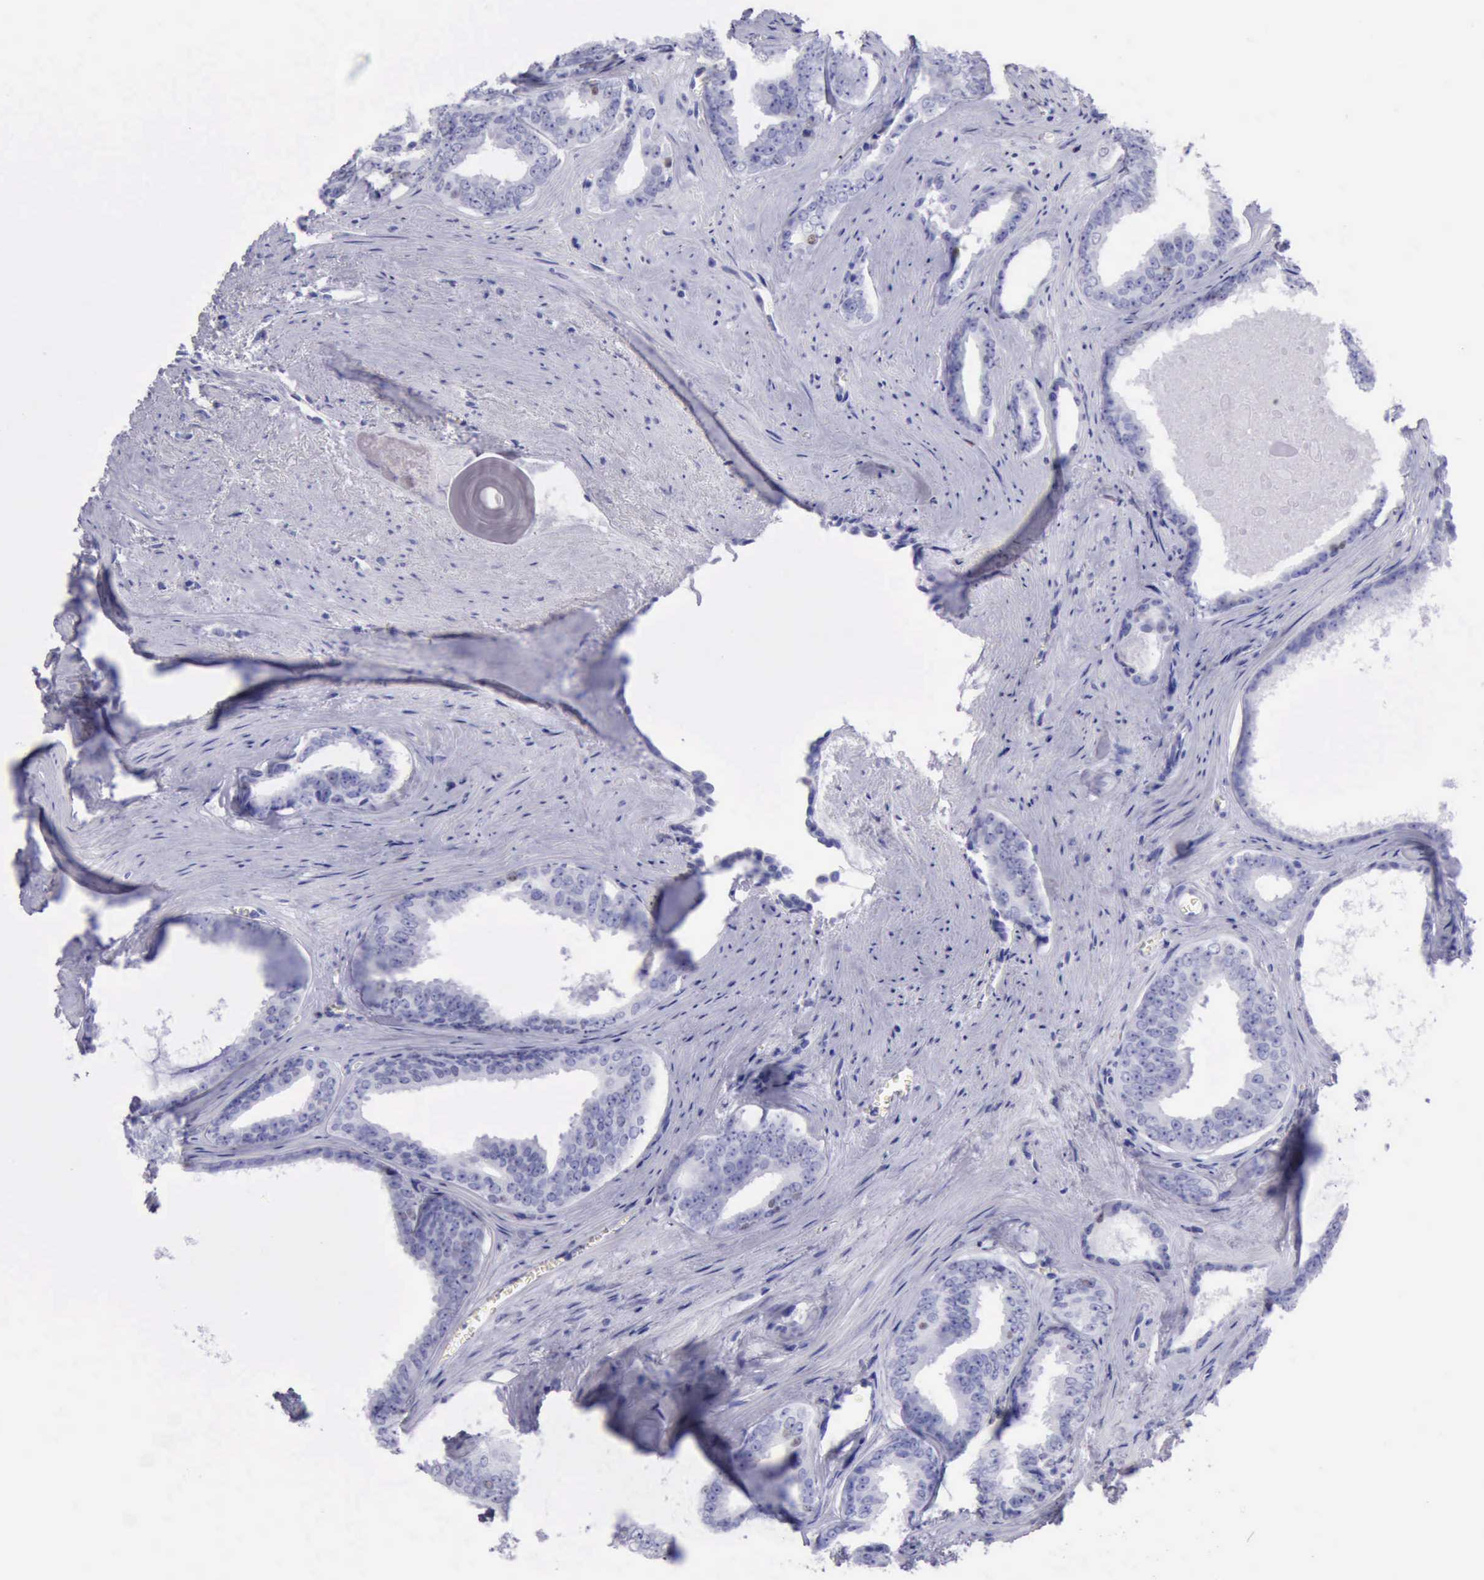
{"staining": {"intensity": "moderate", "quantity": "<25%", "location": "nuclear"}, "tissue": "prostate cancer", "cell_type": "Tumor cells", "image_type": "cancer", "snomed": [{"axis": "morphology", "description": "Adenocarcinoma, Medium grade"}, {"axis": "topography", "description": "Prostate"}], "caption": "An image of prostate medium-grade adenocarcinoma stained for a protein reveals moderate nuclear brown staining in tumor cells.", "gene": "MCM2", "patient": {"sex": "male", "age": 79}}